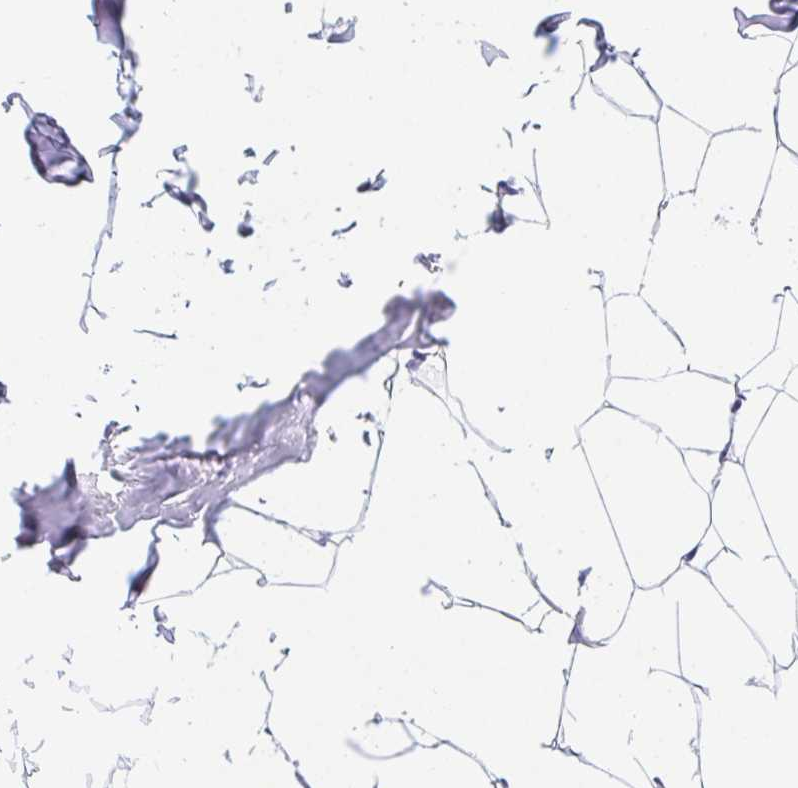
{"staining": {"intensity": "negative", "quantity": "none", "location": "none"}, "tissue": "breast", "cell_type": "Adipocytes", "image_type": "normal", "snomed": [{"axis": "morphology", "description": "Normal tissue, NOS"}, {"axis": "topography", "description": "Breast"}], "caption": "Human breast stained for a protein using immunohistochemistry (IHC) reveals no staining in adipocytes.", "gene": "HELLS", "patient": {"sex": "female", "age": 32}}